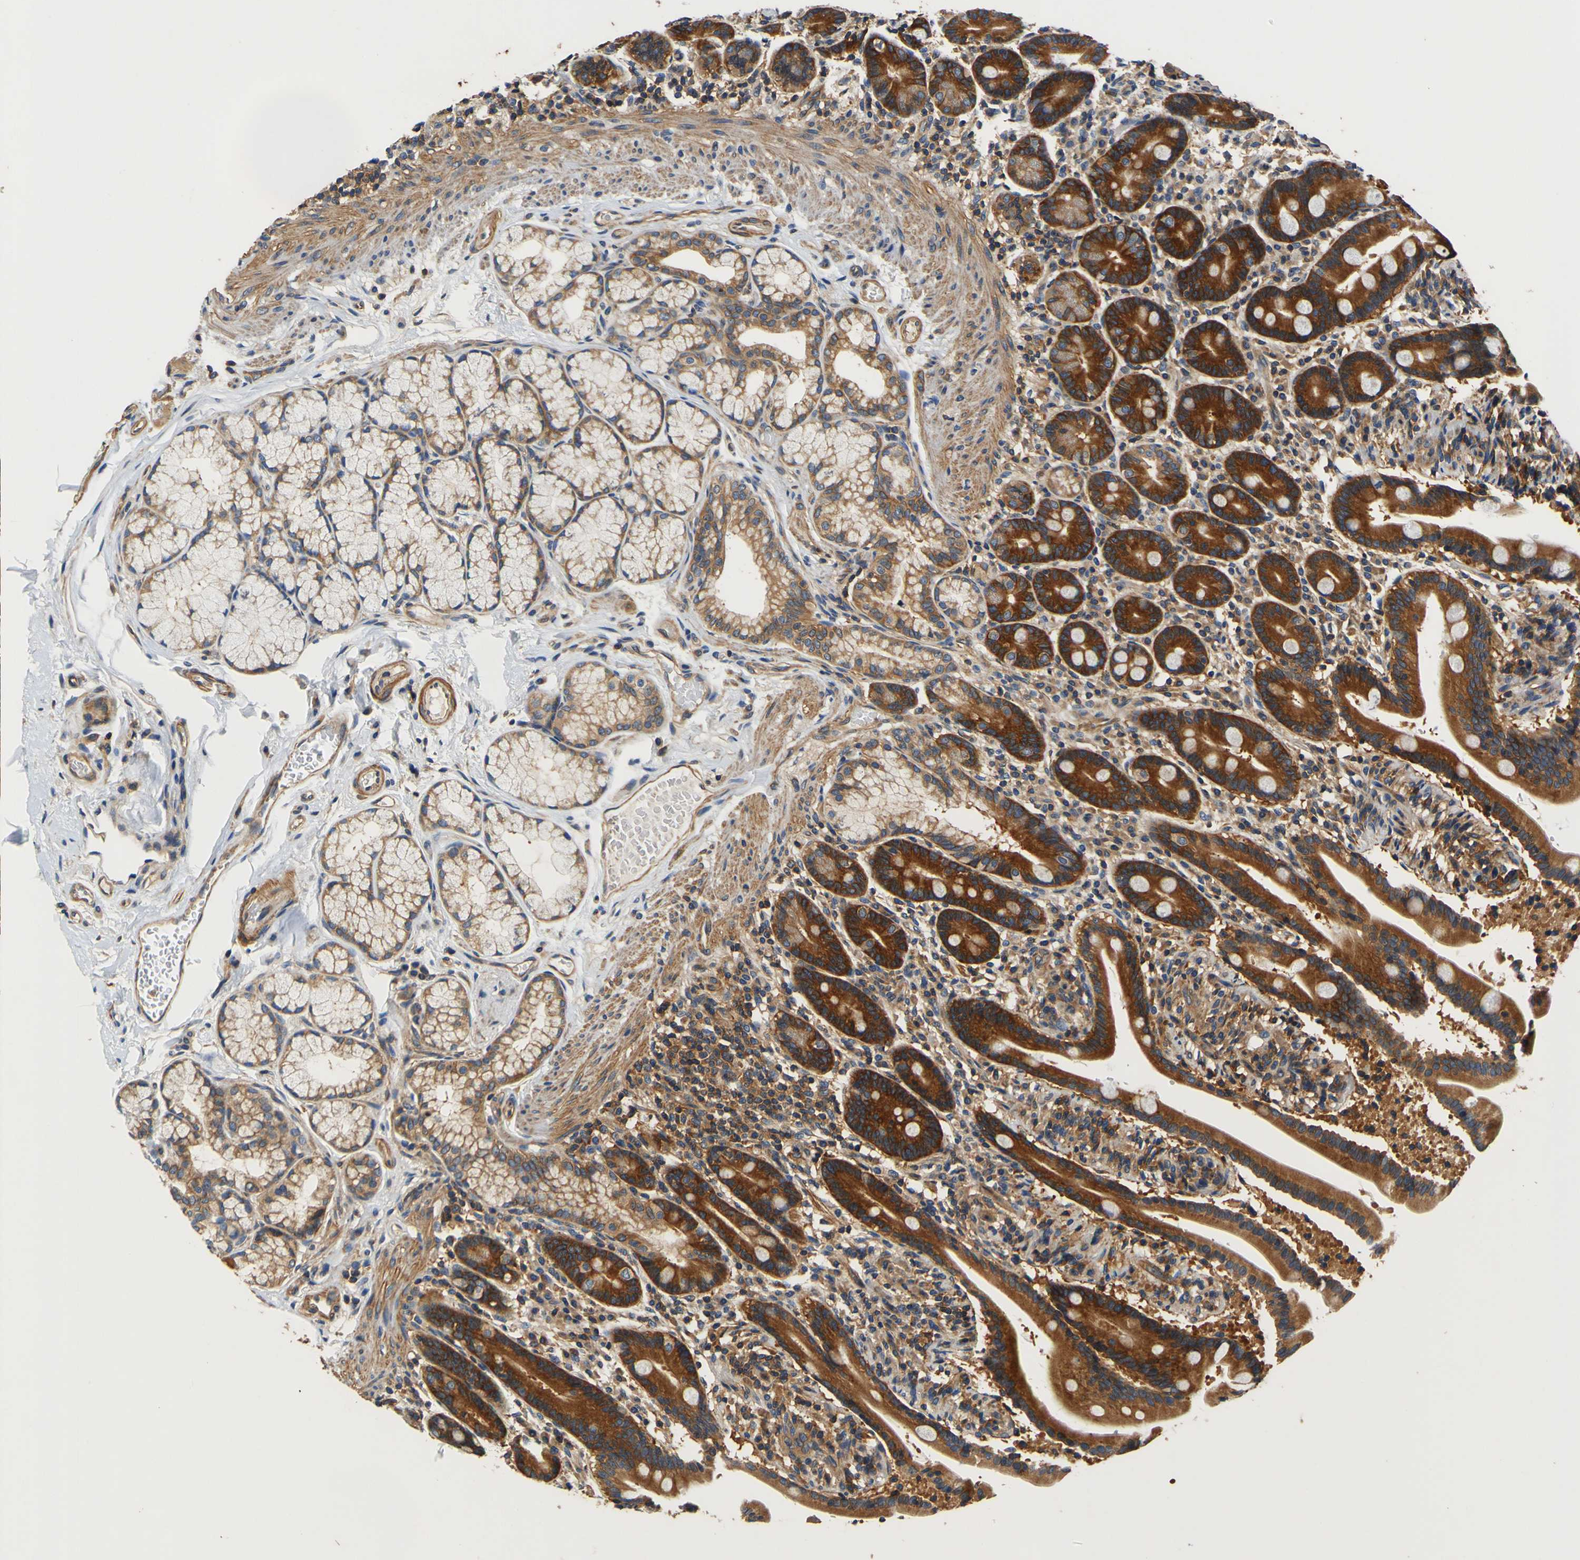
{"staining": {"intensity": "strong", "quantity": ">75%", "location": "cytoplasmic/membranous"}, "tissue": "duodenum", "cell_type": "Glandular cells", "image_type": "normal", "snomed": [{"axis": "morphology", "description": "Normal tissue, NOS"}, {"axis": "topography", "description": "Duodenum"}], "caption": "Brown immunohistochemical staining in unremarkable duodenum displays strong cytoplasmic/membranous expression in approximately >75% of glandular cells.", "gene": "CNR2", "patient": {"sex": "male", "age": 54}}